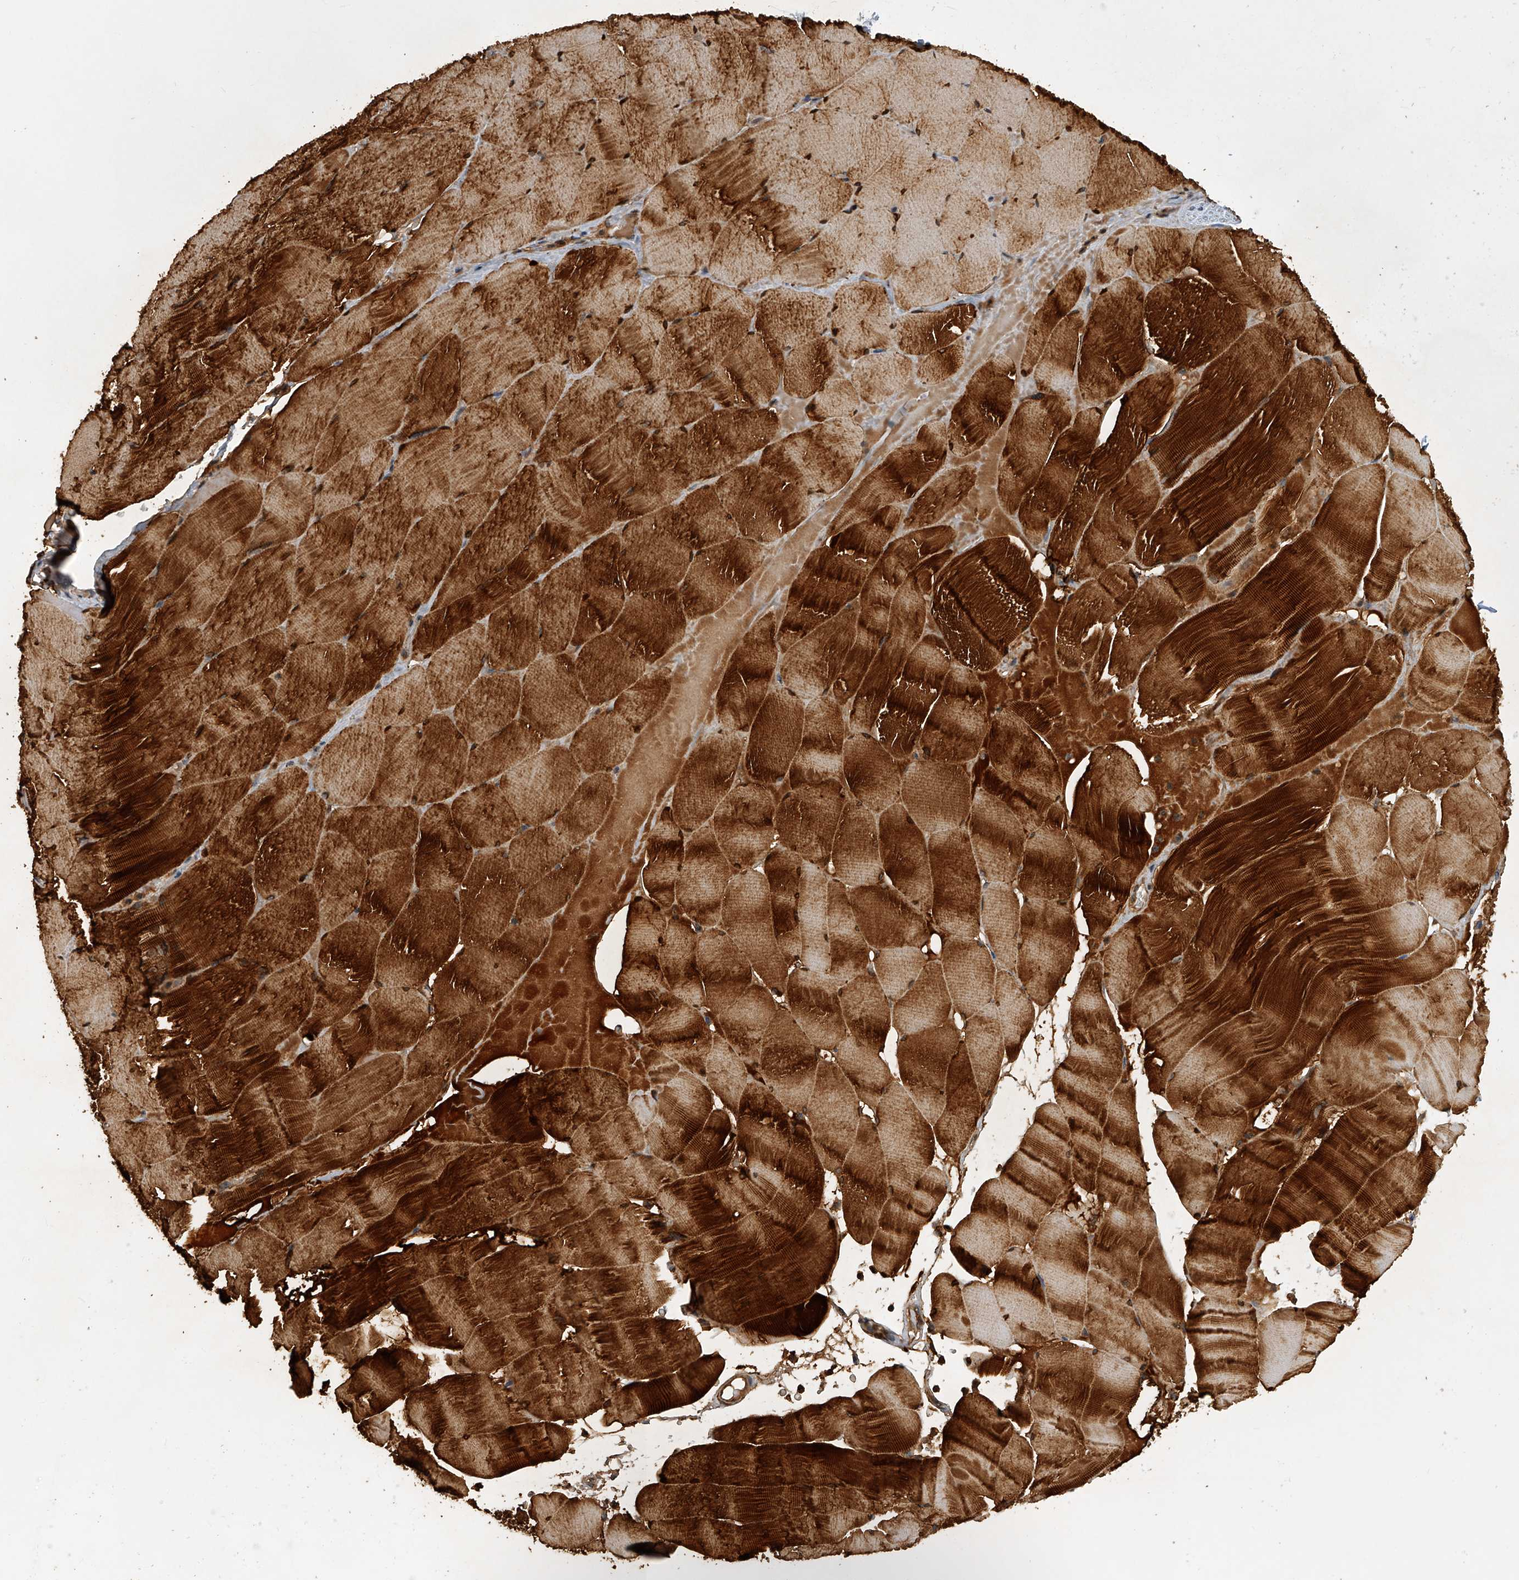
{"staining": {"intensity": "strong", "quantity": ">75%", "location": "cytoplasmic/membranous"}, "tissue": "skeletal muscle", "cell_type": "Myocytes", "image_type": "normal", "snomed": [{"axis": "morphology", "description": "Normal tissue, NOS"}, {"axis": "topography", "description": "Skeletal muscle"}], "caption": "Immunohistochemistry of unremarkable skeletal muscle demonstrates high levels of strong cytoplasmic/membranous expression in approximately >75% of myocytes.", "gene": "PTPRA", "patient": {"sex": "male", "age": 62}}